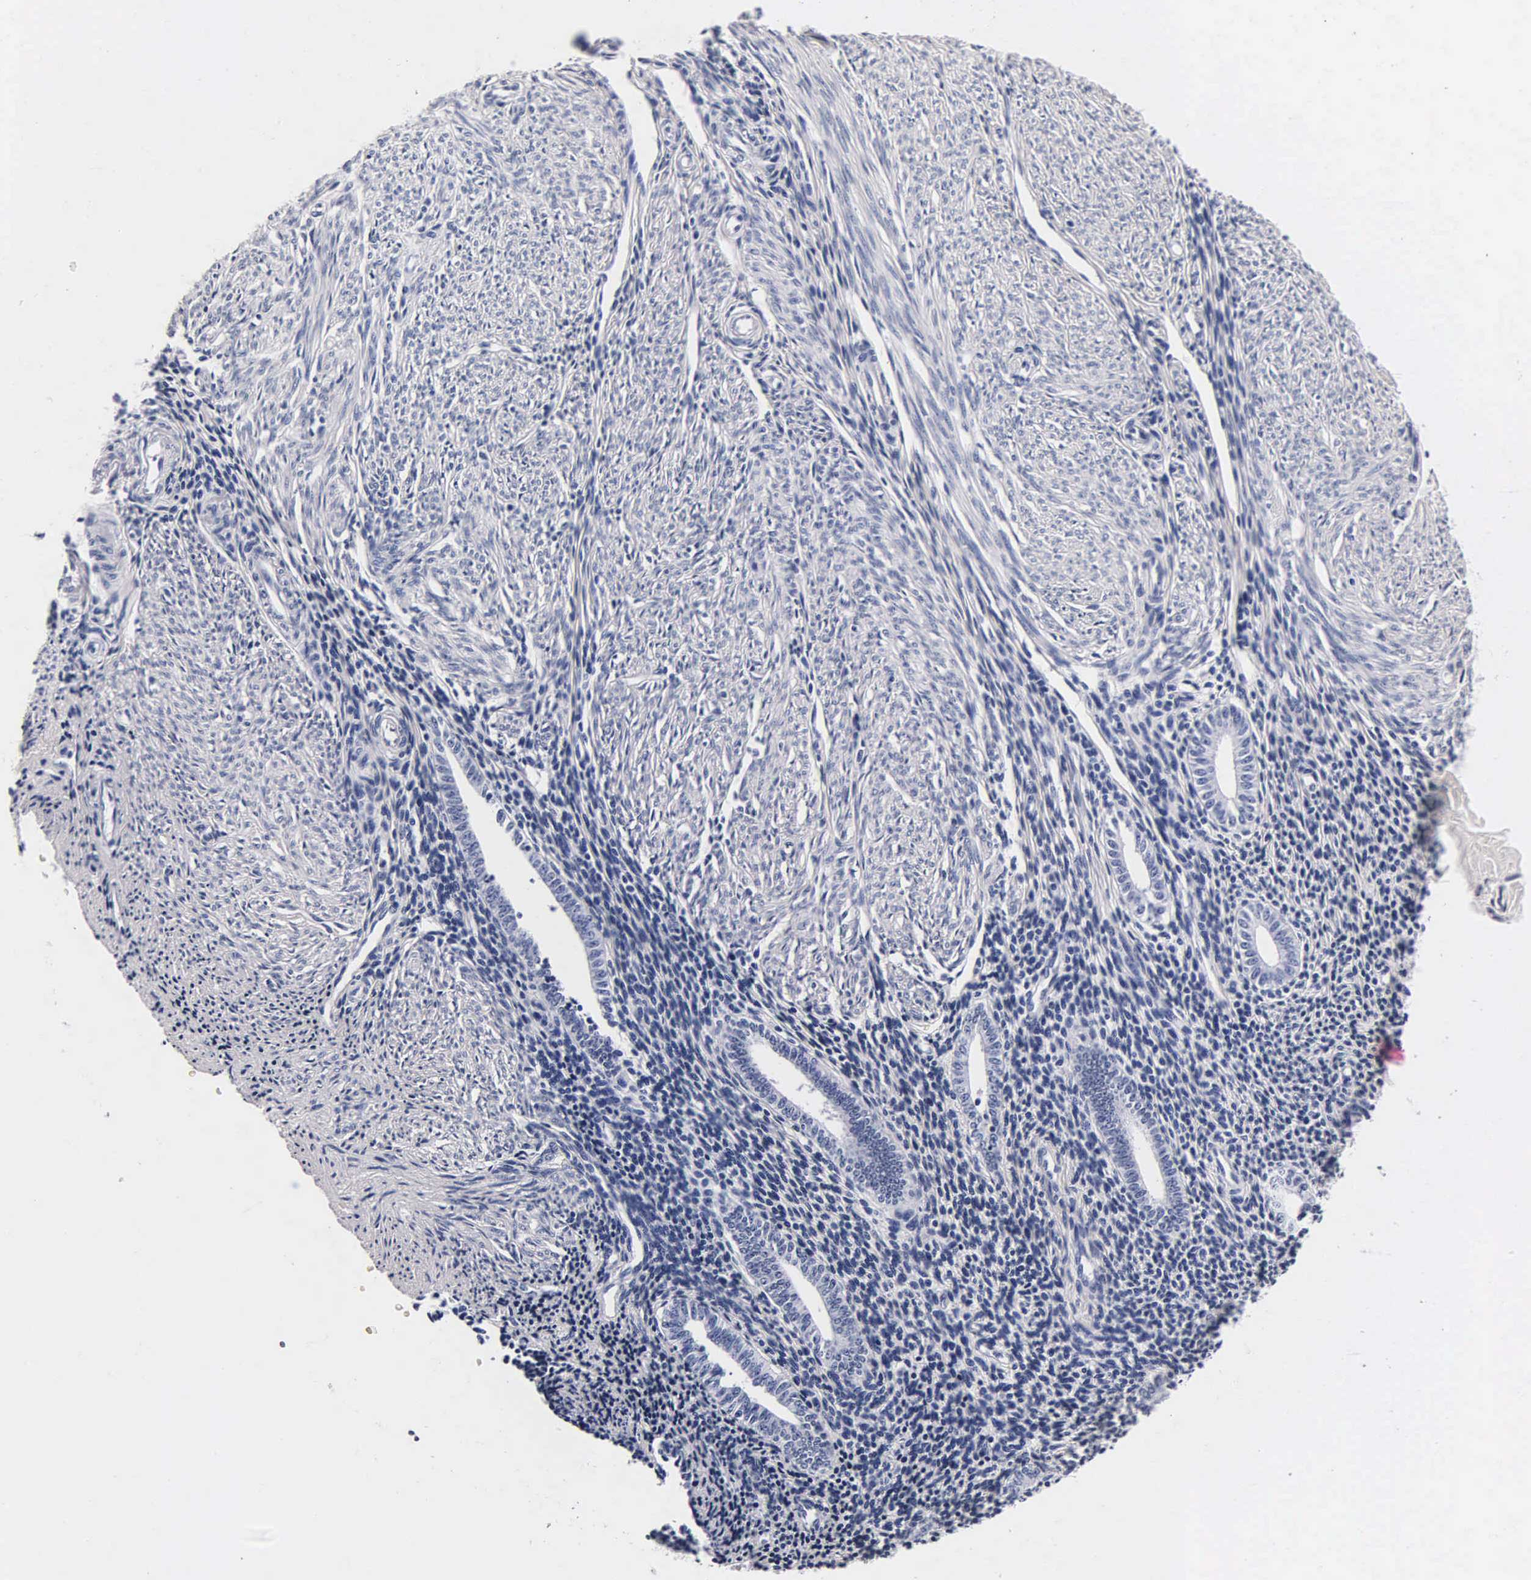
{"staining": {"intensity": "negative", "quantity": "none", "location": "none"}, "tissue": "endometrium", "cell_type": "Cells in endometrial stroma", "image_type": "normal", "snomed": [{"axis": "morphology", "description": "Normal tissue, NOS"}, {"axis": "topography", "description": "Endometrium"}], "caption": "The micrograph reveals no staining of cells in endometrial stroma in unremarkable endometrium.", "gene": "MB", "patient": {"sex": "female", "age": 52}}